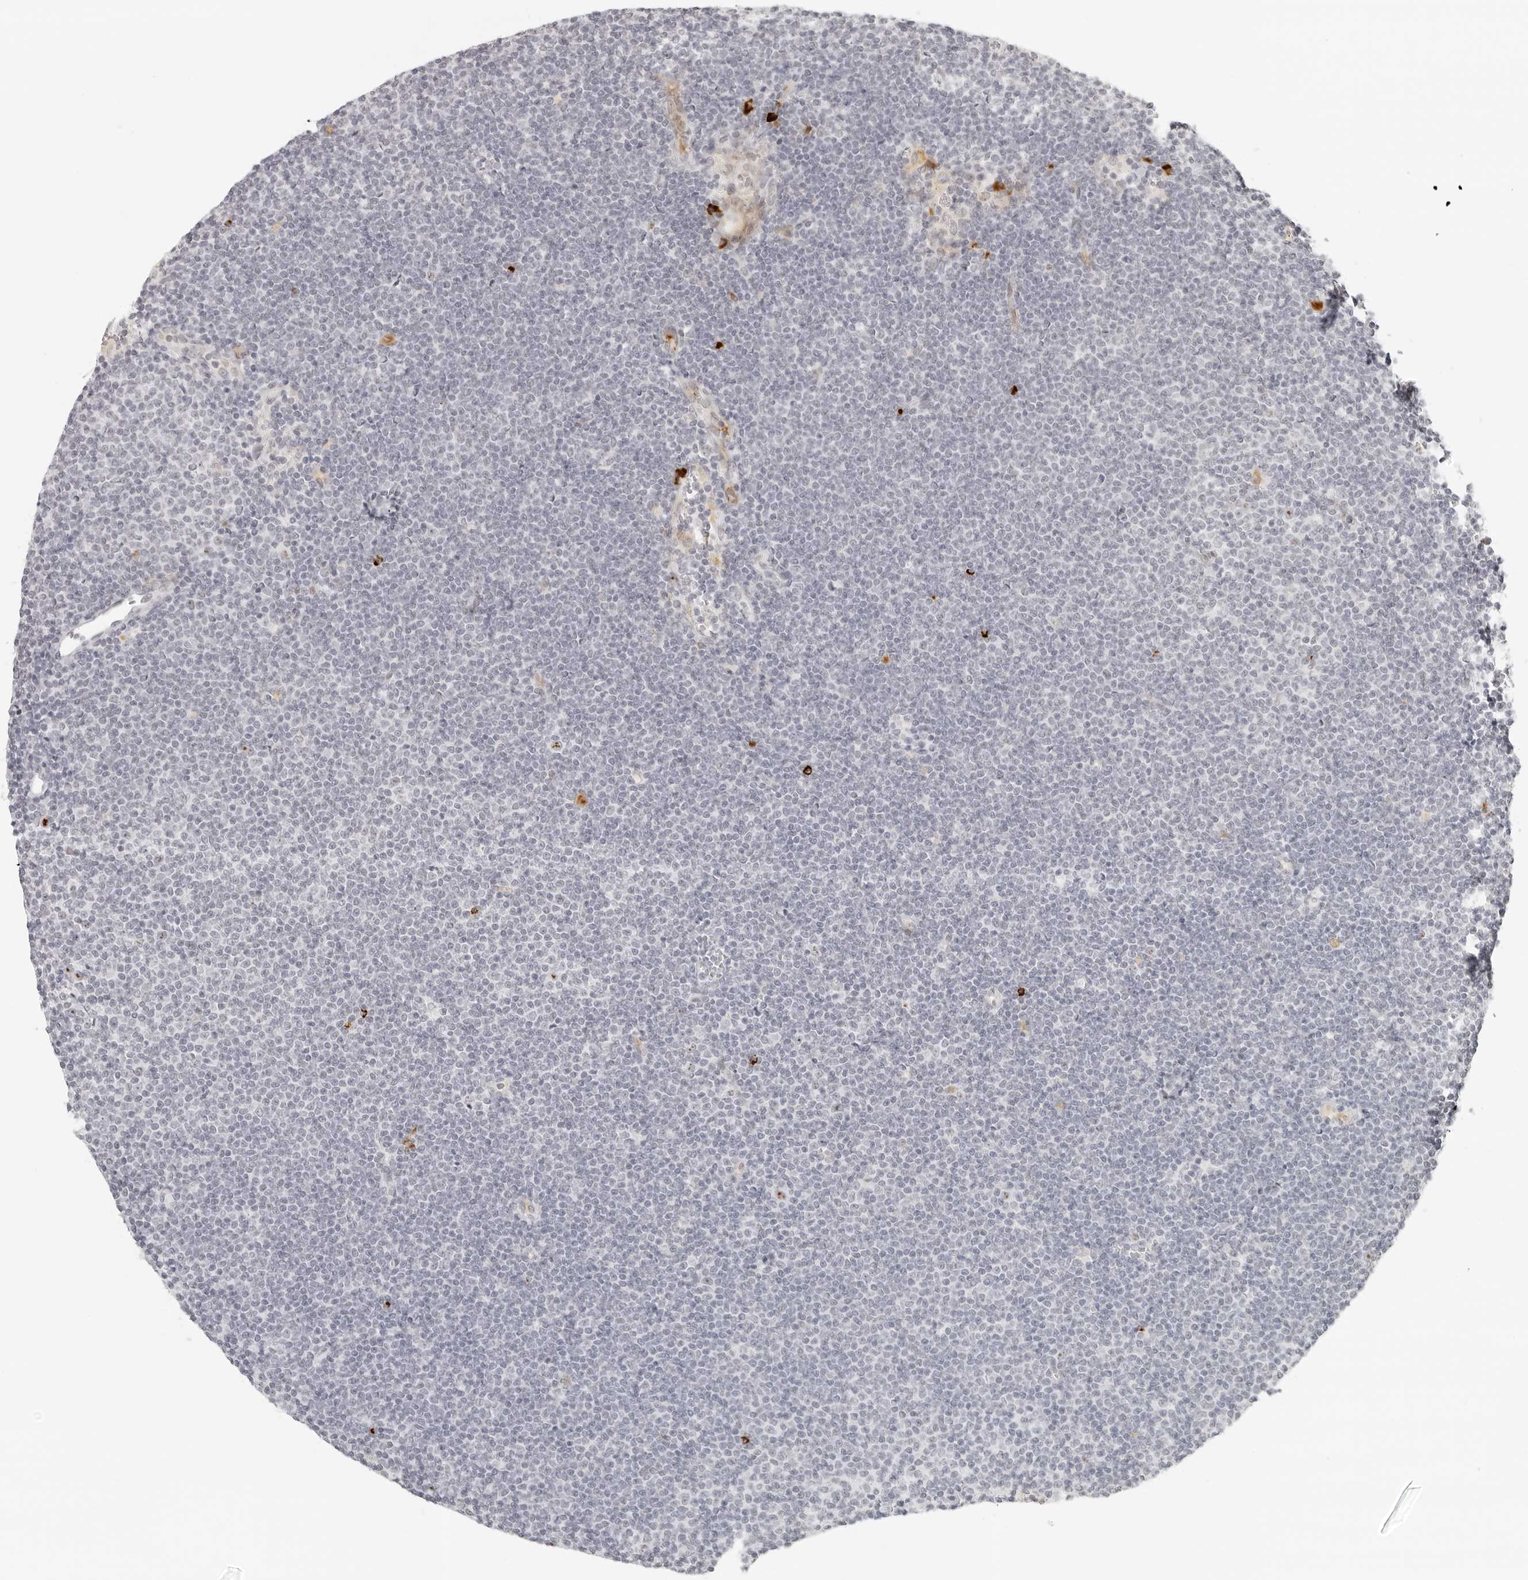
{"staining": {"intensity": "negative", "quantity": "none", "location": "none"}, "tissue": "lymphoma", "cell_type": "Tumor cells", "image_type": "cancer", "snomed": [{"axis": "morphology", "description": "Malignant lymphoma, non-Hodgkin's type, Low grade"}, {"axis": "topography", "description": "Lymph node"}], "caption": "DAB (3,3'-diaminobenzidine) immunohistochemical staining of human lymphoma demonstrates no significant expression in tumor cells.", "gene": "ZNF678", "patient": {"sex": "female", "age": 53}}